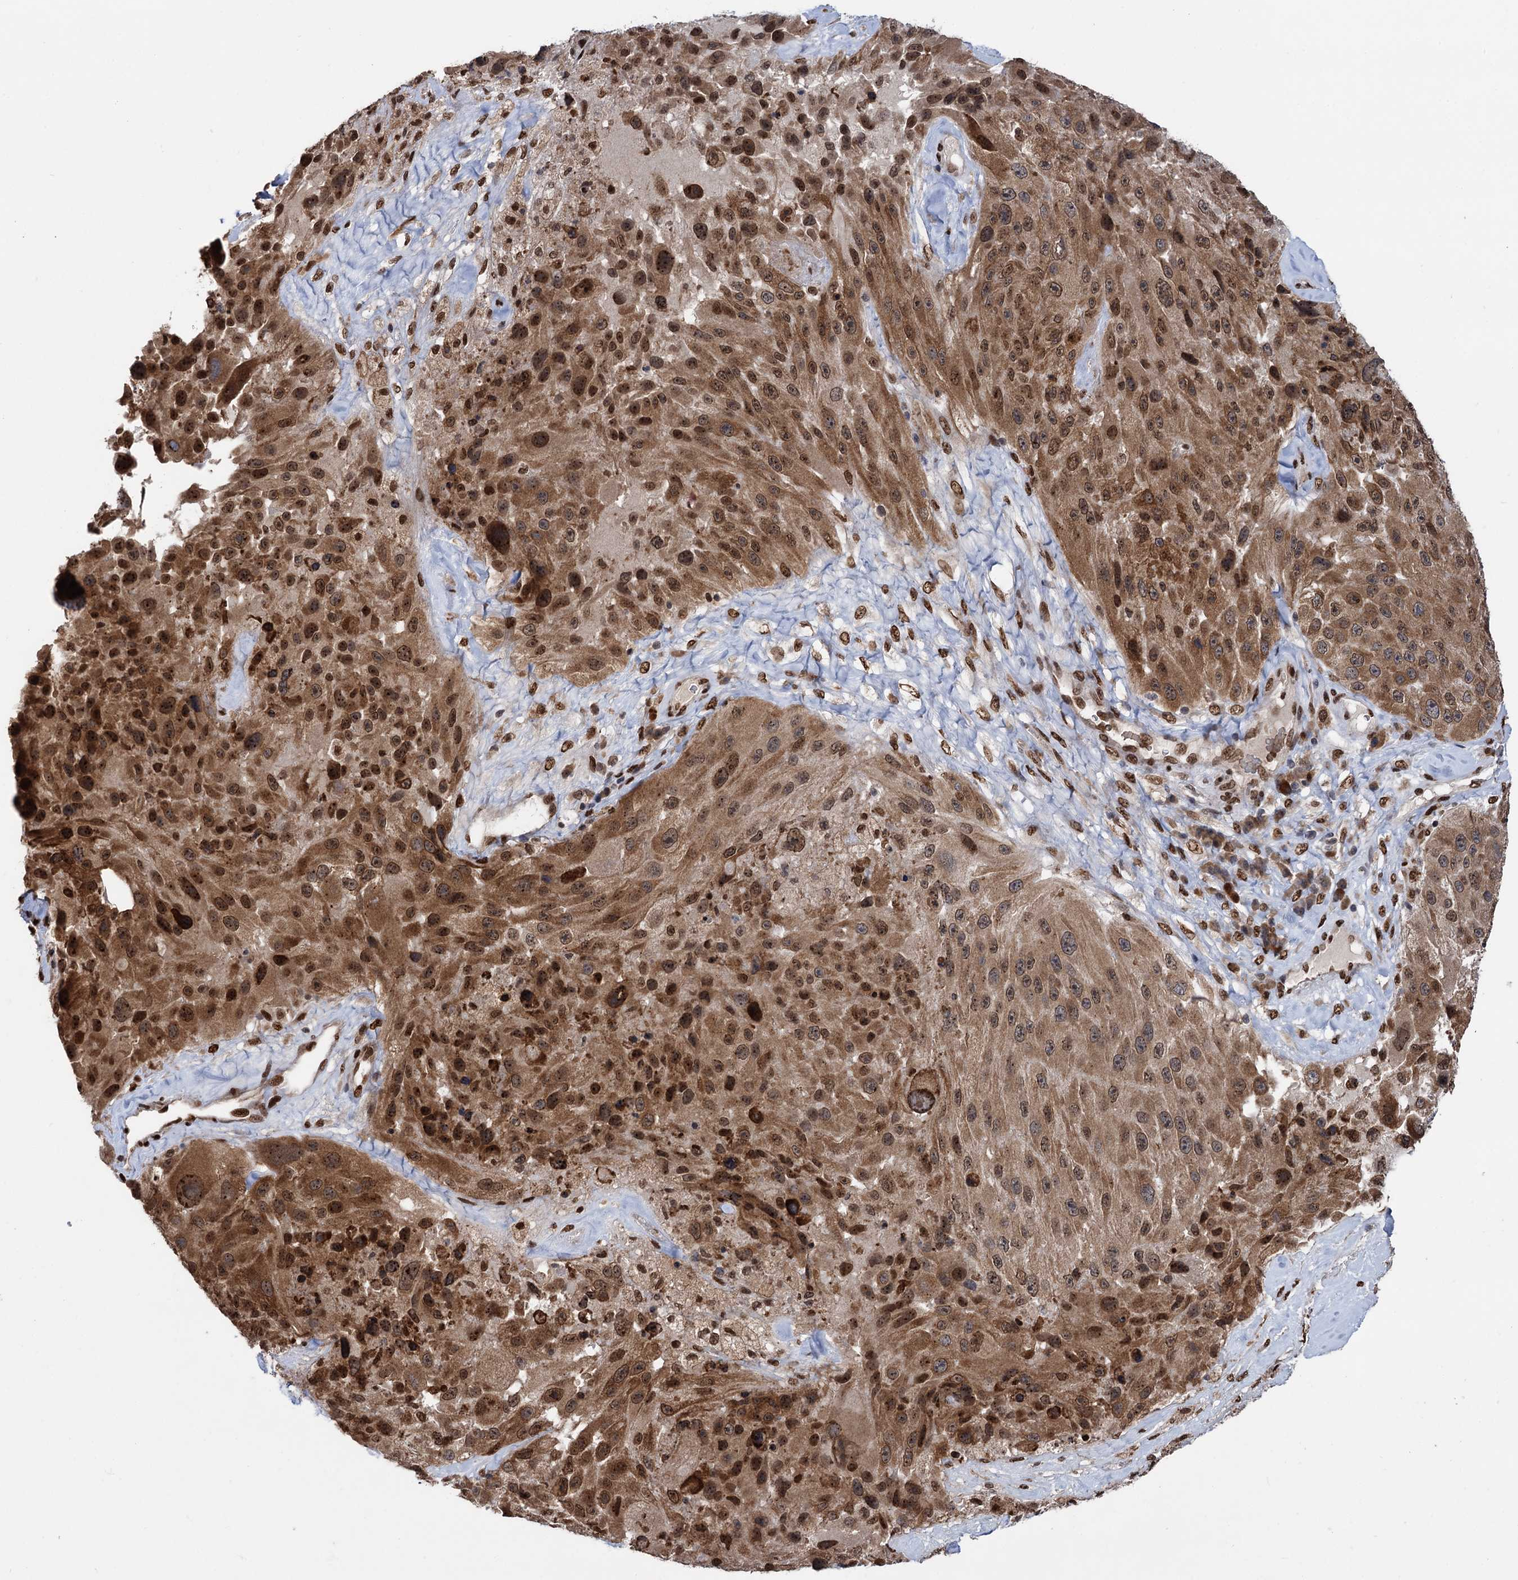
{"staining": {"intensity": "moderate", "quantity": ">75%", "location": "cytoplasmic/membranous,nuclear"}, "tissue": "melanoma", "cell_type": "Tumor cells", "image_type": "cancer", "snomed": [{"axis": "morphology", "description": "Malignant melanoma, Metastatic site"}, {"axis": "topography", "description": "Lymph node"}], "caption": "Immunohistochemical staining of human malignant melanoma (metastatic site) displays moderate cytoplasmic/membranous and nuclear protein positivity in about >75% of tumor cells.", "gene": "MESD", "patient": {"sex": "male", "age": 62}}